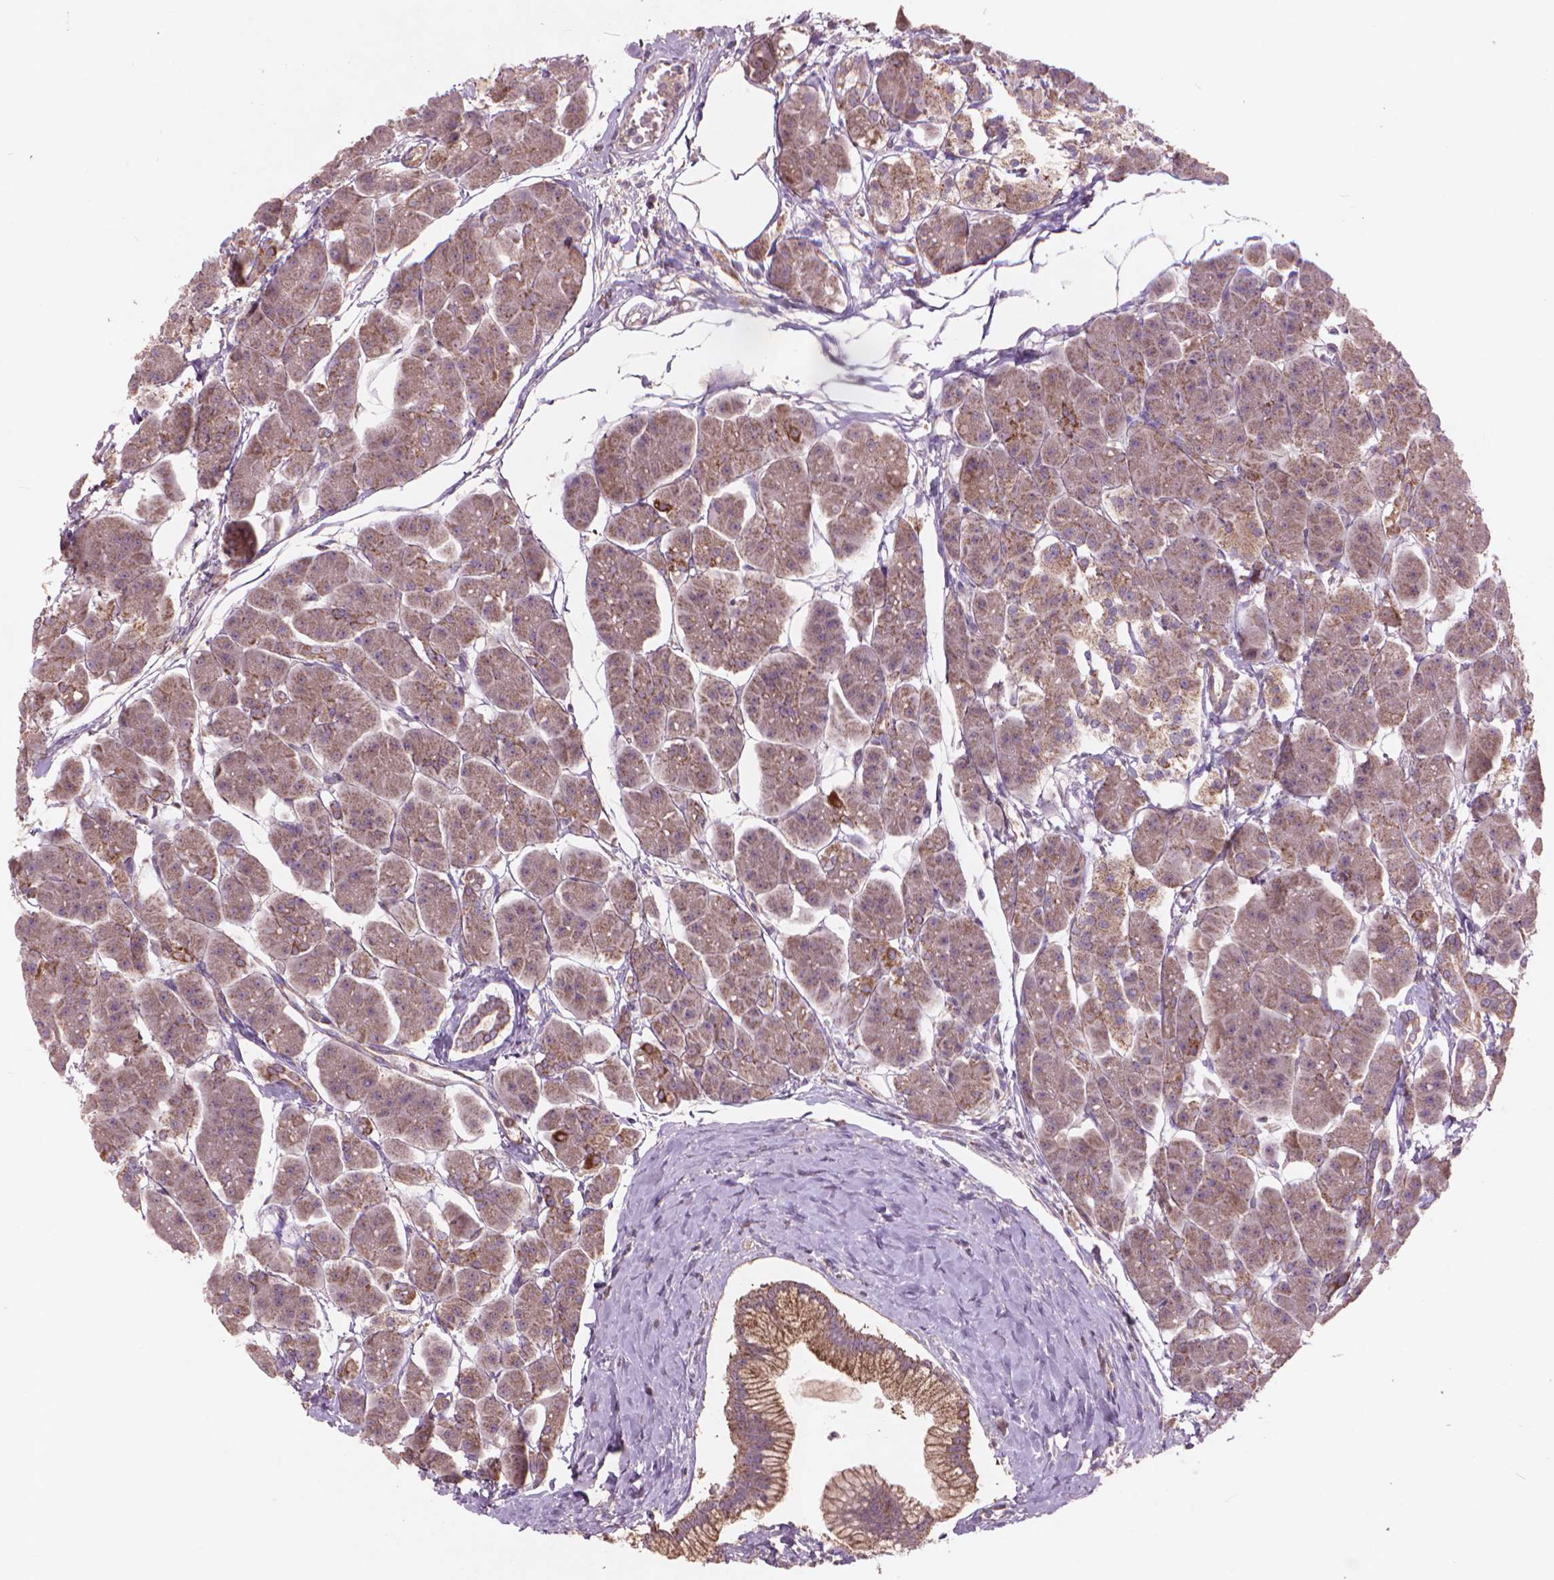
{"staining": {"intensity": "moderate", "quantity": ">75%", "location": "cytoplasmic/membranous"}, "tissue": "pancreas", "cell_type": "Exocrine glandular cells", "image_type": "normal", "snomed": [{"axis": "morphology", "description": "Normal tissue, NOS"}, {"axis": "topography", "description": "Adipose tissue"}, {"axis": "topography", "description": "Pancreas"}, {"axis": "topography", "description": "Peripheral nerve tissue"}], "caption": "This photomicrograph exhibits IHC staining of unremarkable pancreas, with medium moderate cytoplasmic/membranous positivity in about >75% of exocrine glandular cells.", "gene": "NLRX1", "patient": {"sex": "female", "age": 58}}